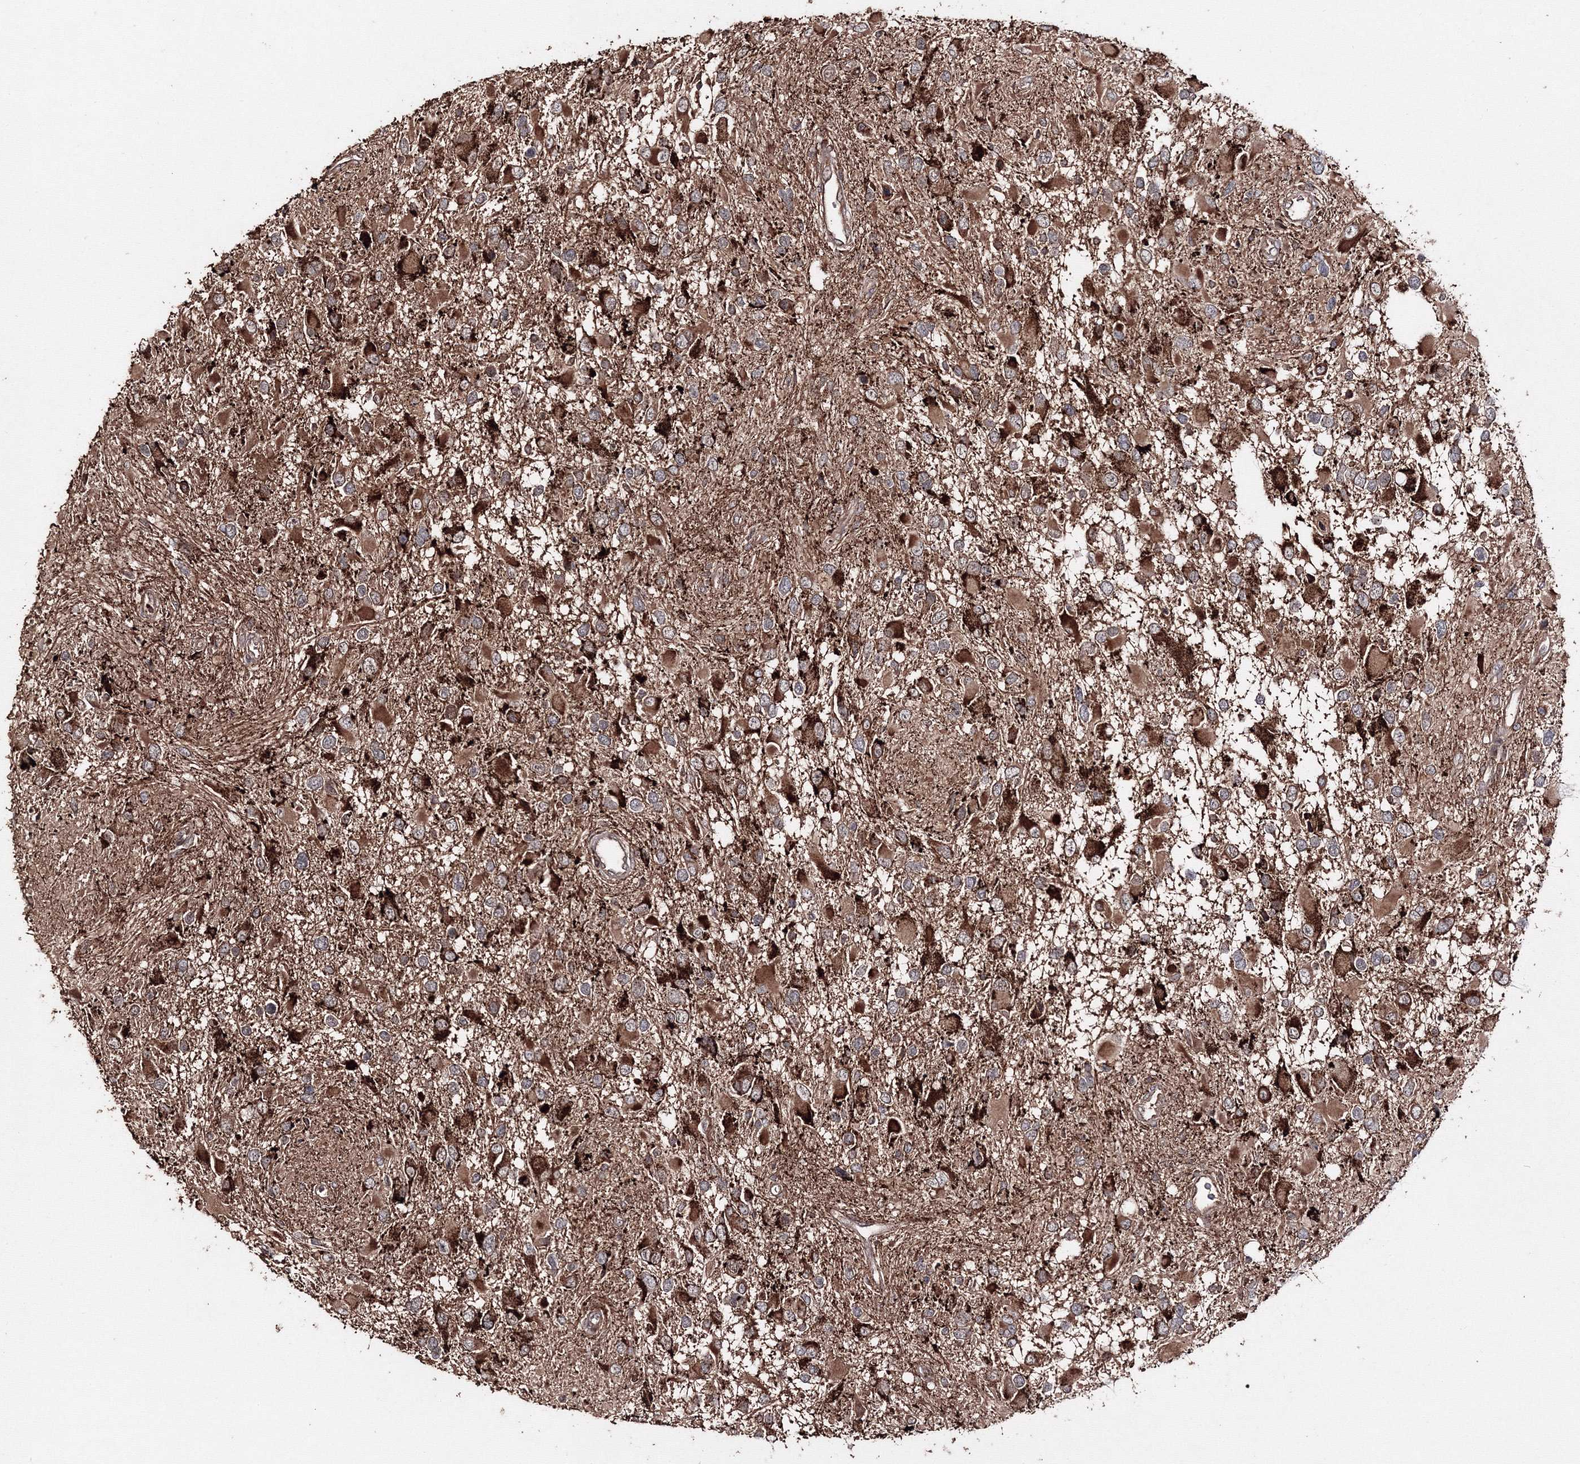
{"staining": {"intensity": "strong", "quantity": ">75%", "location": "cytoplasmic/membranous"}, "tissue": "glioma", "cell_type": "Tumor cells", "image_type": "cancer", "snomed": [{"axis": "morphology", "description": "Glioma, malignant, High grade"}, {"axis": "topography", "description": "Brain"}], "caption": "Immunohistochemistry staining of glioma, which reveals high levels of strong cytoplasmic/membranous staining in approximately >75% of tumor cells indicating strong cytoplasmic/membranous protein expression. The staining was performed using DAB (brown) for protein detection and nuclei were counterstained in hematoxylin (blue).", "gene": "DDO", "patient": {"sex": "male", "age": 53}}